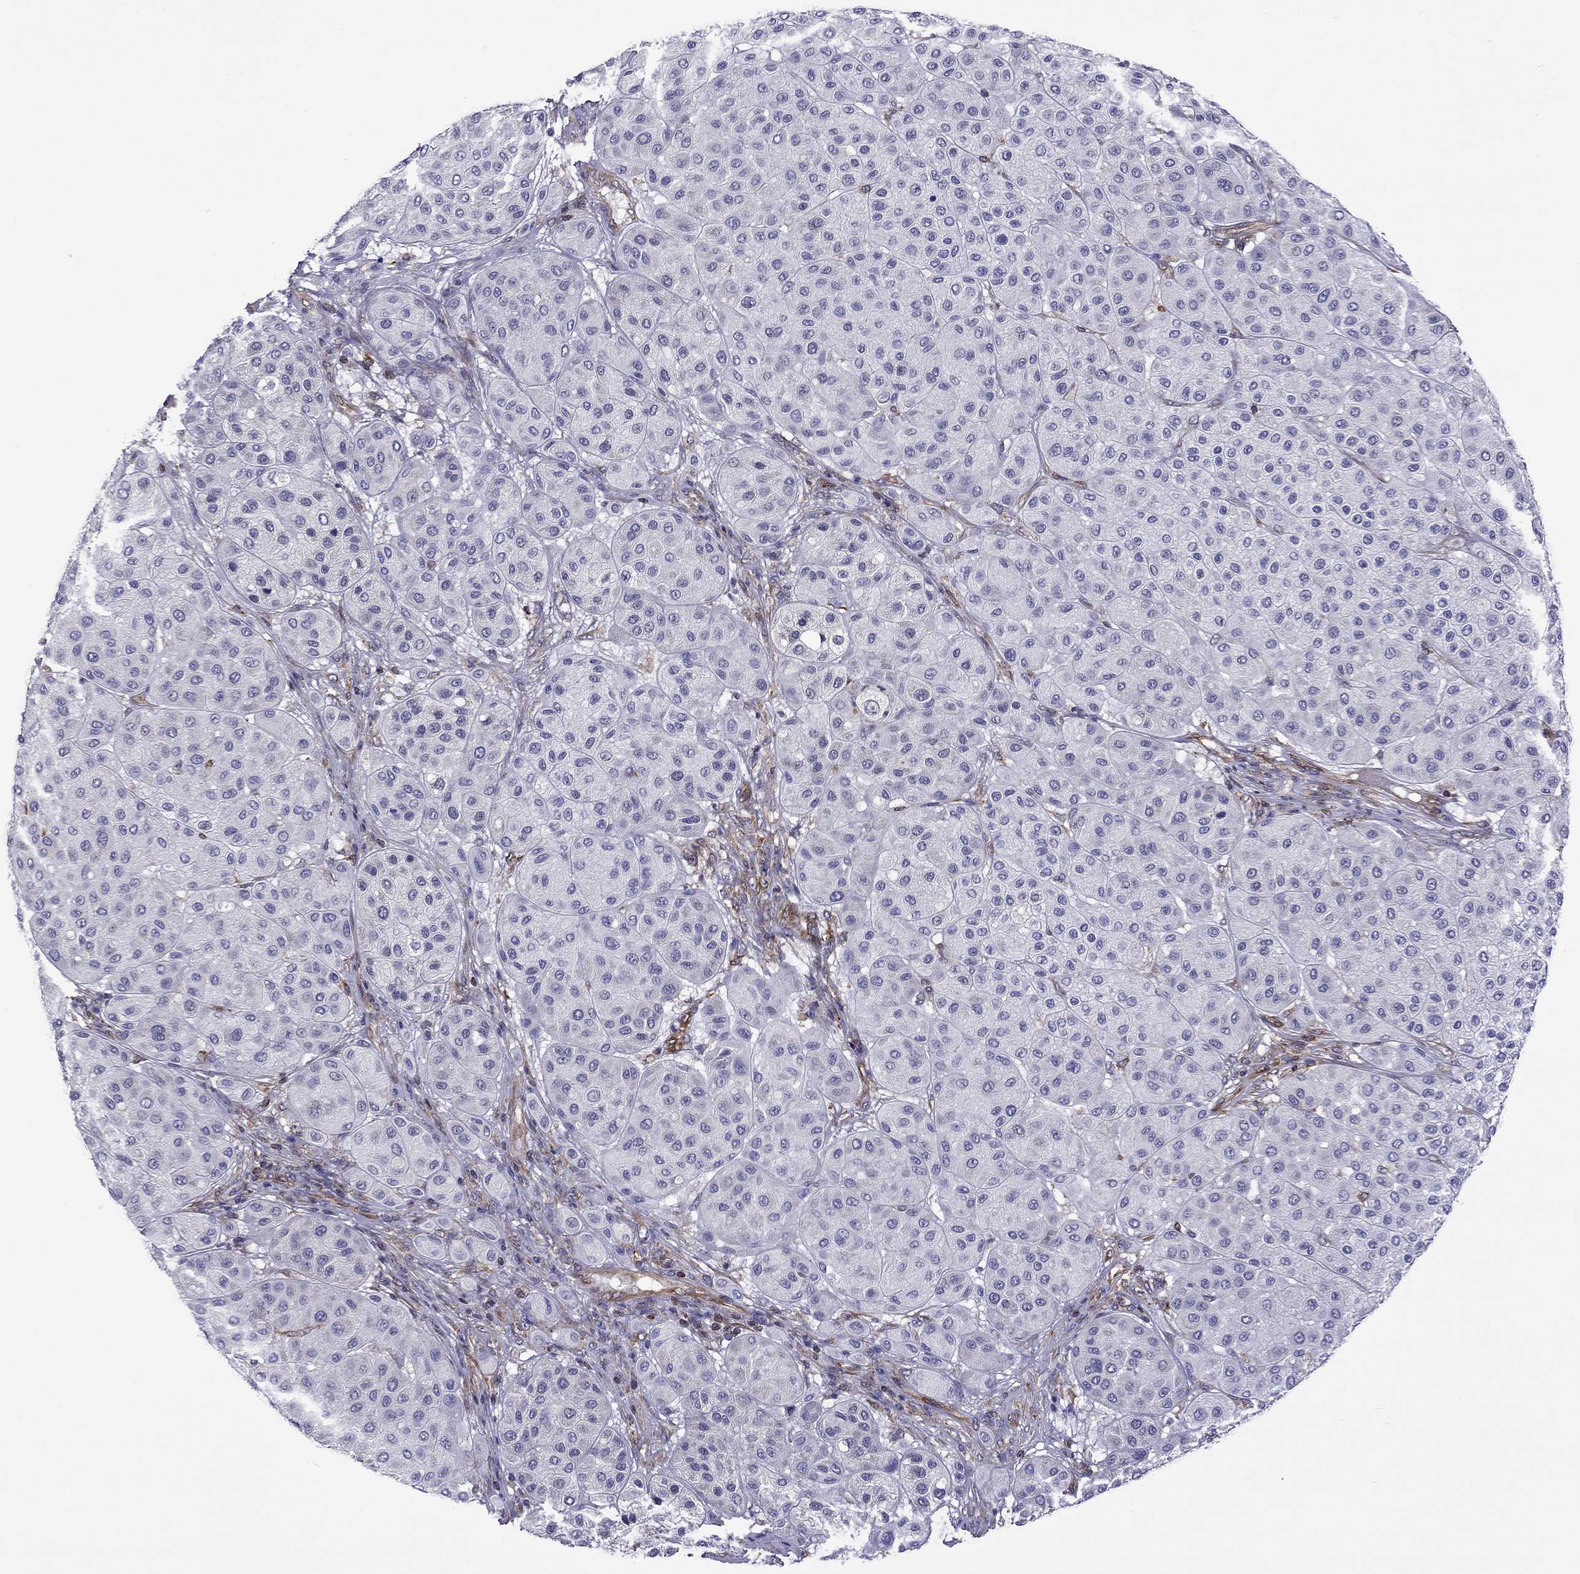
{"staining": {"intensity": "negative", "quantity": "none", "location": "none"}, "tissue": "melanoma", "cell_type": "Tumor cells", "image_type": "cancer", "snomed": [{"axis": "morphology", "description": "Malignant melanoma, Metastatic site"}, {"axis": "topography", "description": "Smooth muscle"}], "caption": "There is no significant expression in tumor cells of melanoma. (DAB immunohistochemistry with hematoxylin counter stain).", "gene": "GNAL", "patient": {"sex": "male", "age": 41}}